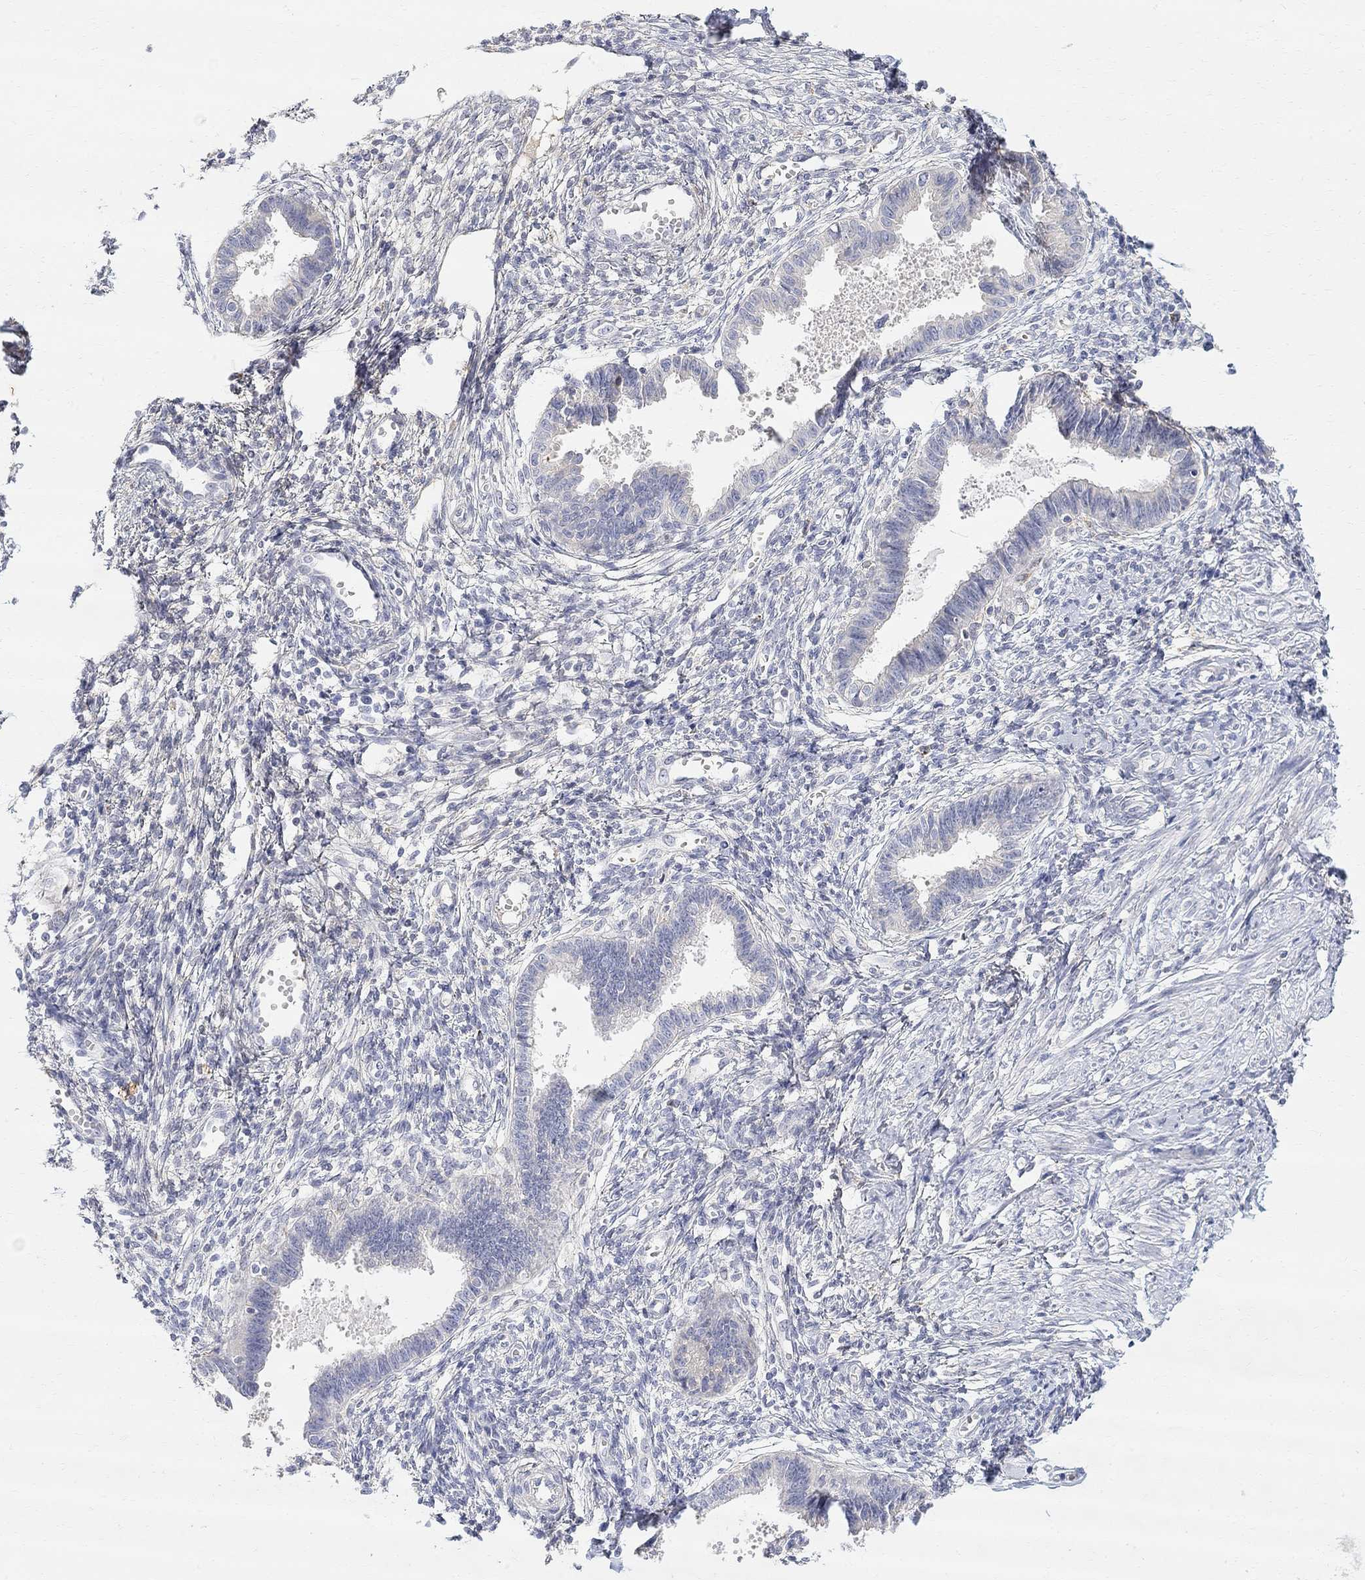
{"staining": {"intensity": "negative", "quantity": "none", "location": "none"}, "tissue": "endometrium", "cell_type": "Cells in endometrial stroma", "image_type": "normal", "snomed": [{"axis": "morphology", "description": "Normal tissue, NOS"}, {"axis": "topography", "description": "Cervix"}, {"axis": "topography", "description": "Endometrium"}], "caption": "This is an IHC photomicrograph of unremarkable endometrium. There is no expression in cells in endometrial stroma.", "gene": "FNDC5", "patient": {"sex": "female", "age": 37}}